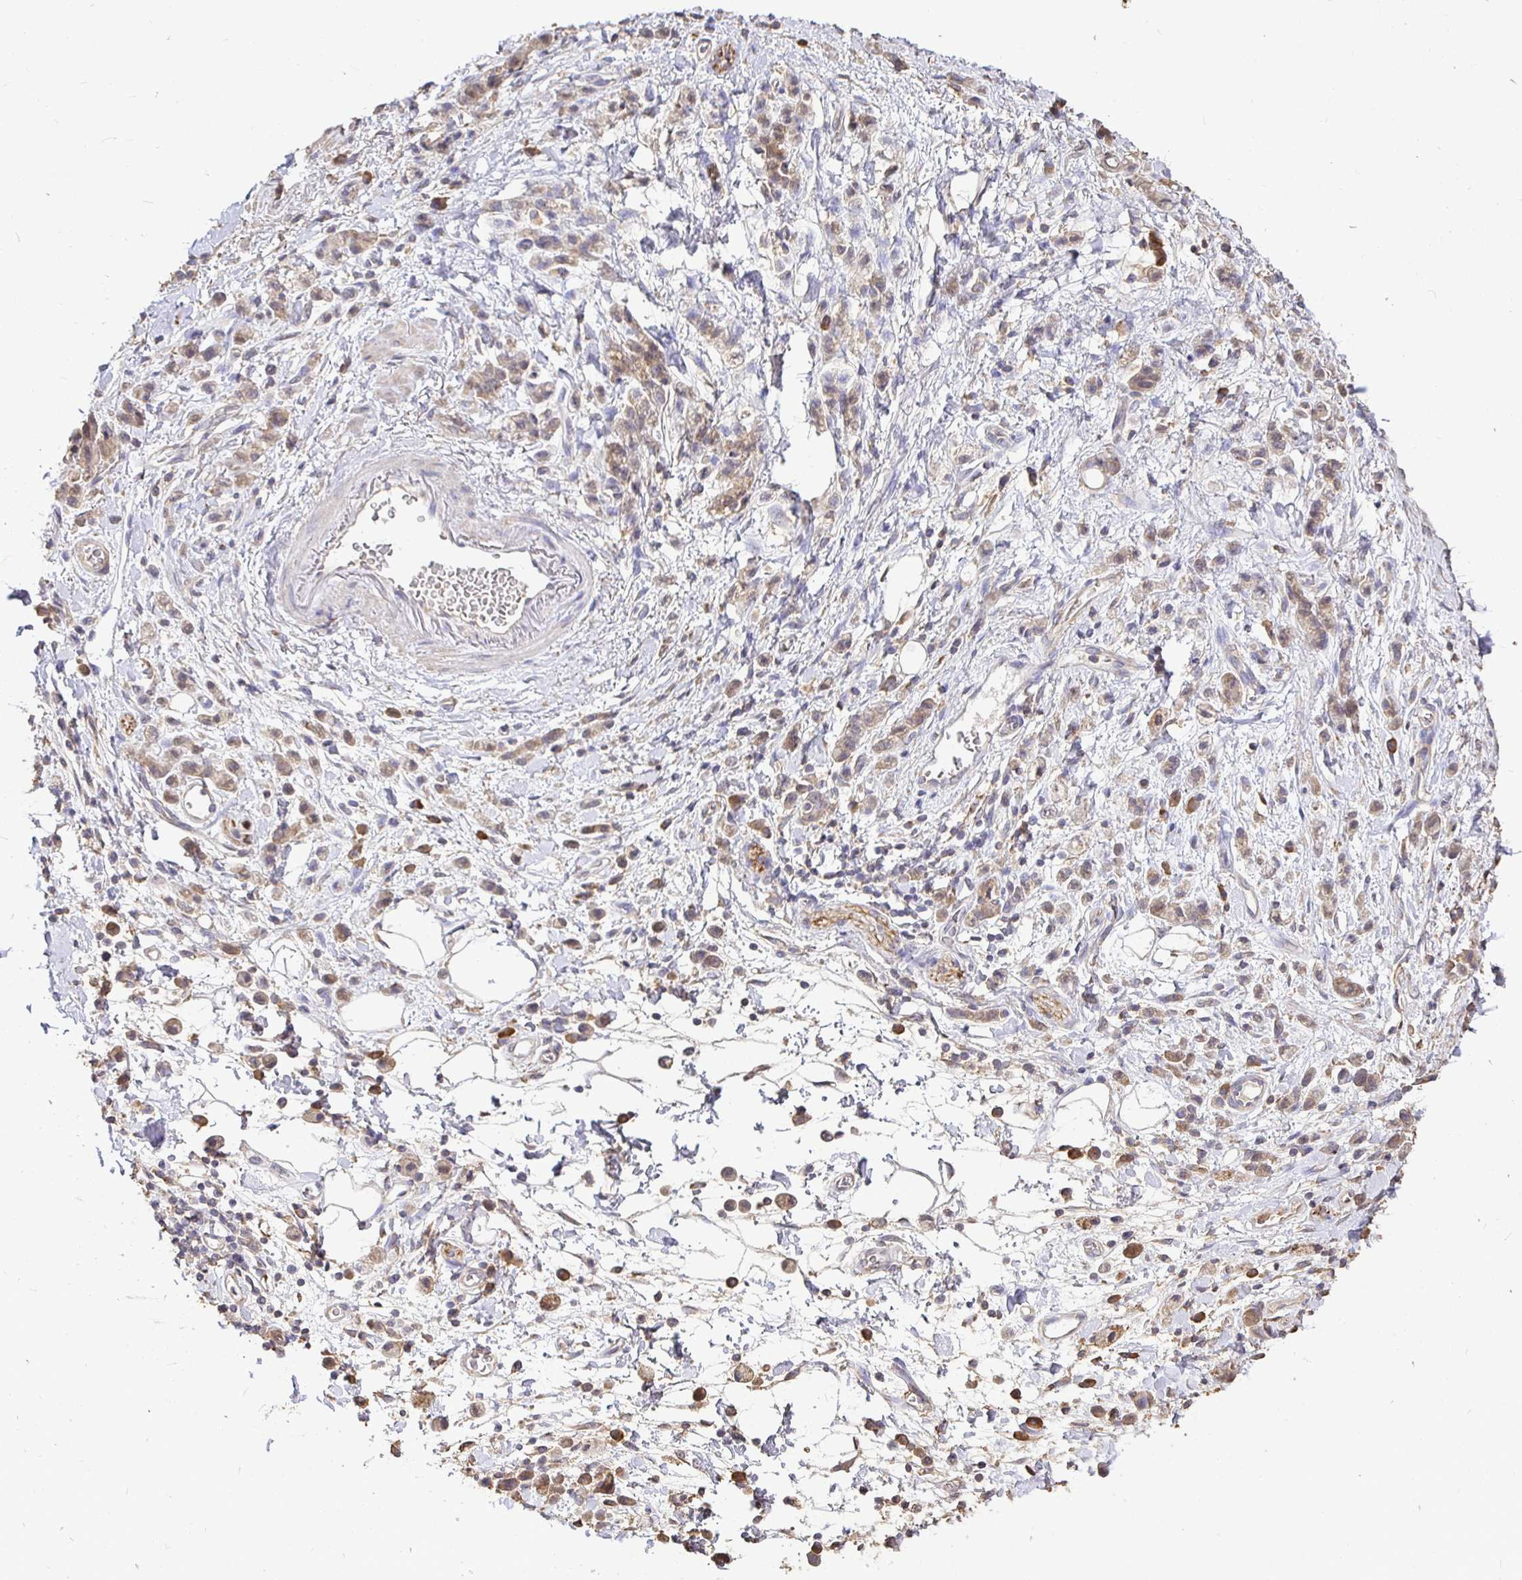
{"staining": {"intensity": "moderate", "quantity": ">75%", "location": "cytoplasmic/membranous"}, "tissue": "stomach cancer", "cell_type": "Tumor cells", "image_type": "cancer", "snomed": [{"axis": "morphology", "description": "Adenocarcinoma, NOS"}, {"axis": "topography", "description": "Stomach"}], "caption": "Stomach adenocarcinoma stained with DAB (3,3'-diaminobenzidine) immunohistochemistry (IHC) shows medium levels of moderate cytoplasmic/membranous expression in approximately >75% of tumor cells.", "gene": "MAPK8IP3", "patient": {"sex": "male", "age": 77}}